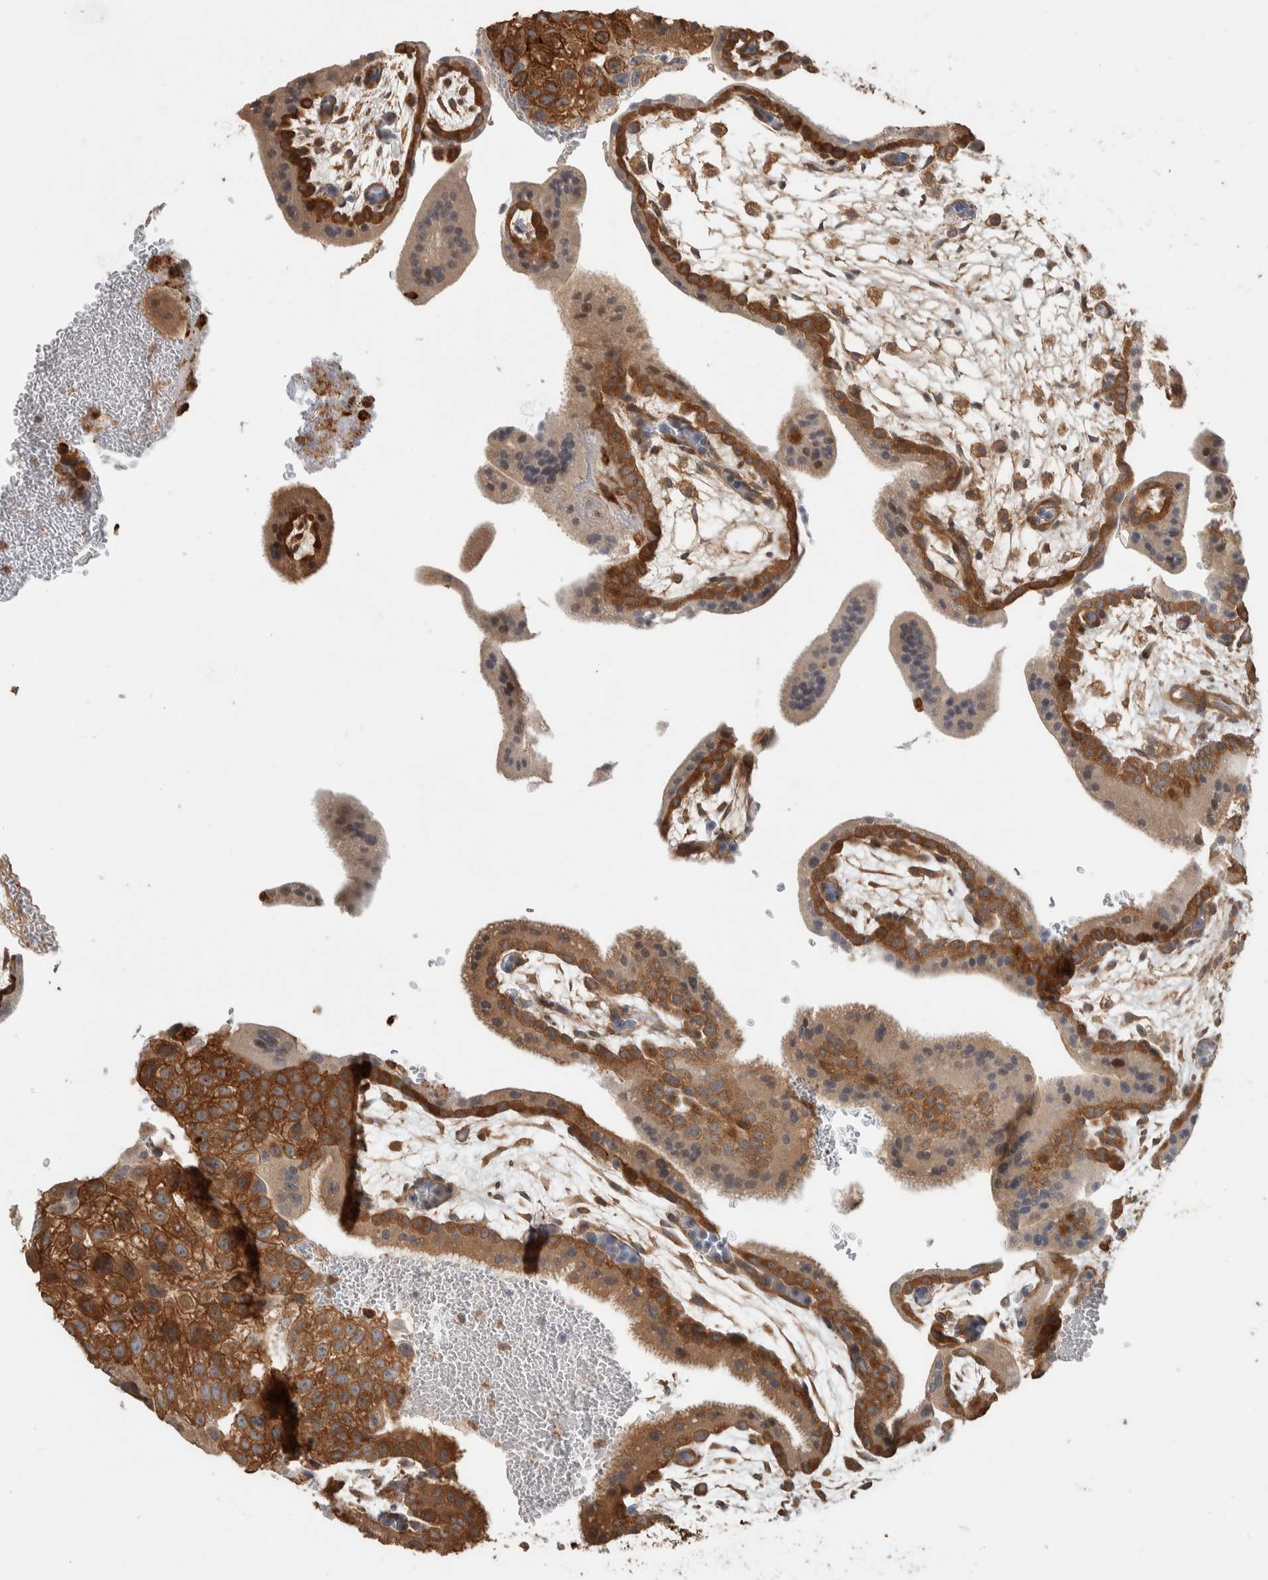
{"staining": {"intensity": "moderate", "quantity": ">75%", "location": "cytoplasmic/membranous"}, "tissue": "placenta", "cell_type": "Decidual cells", "image_type": "normal", "snomed": [{"axis": "morphology", "description": "Normal tissue, NOS"}, {"axis": "topography", "description": "Placenta"}], "caption": "Protein expression analysis of normal placenta reveals moderate cytoplasmic/membranous staining in approximately >75% of decidual cells.", "gene": "CNTROB", "patient": {"sex": "female", "age": 35}}